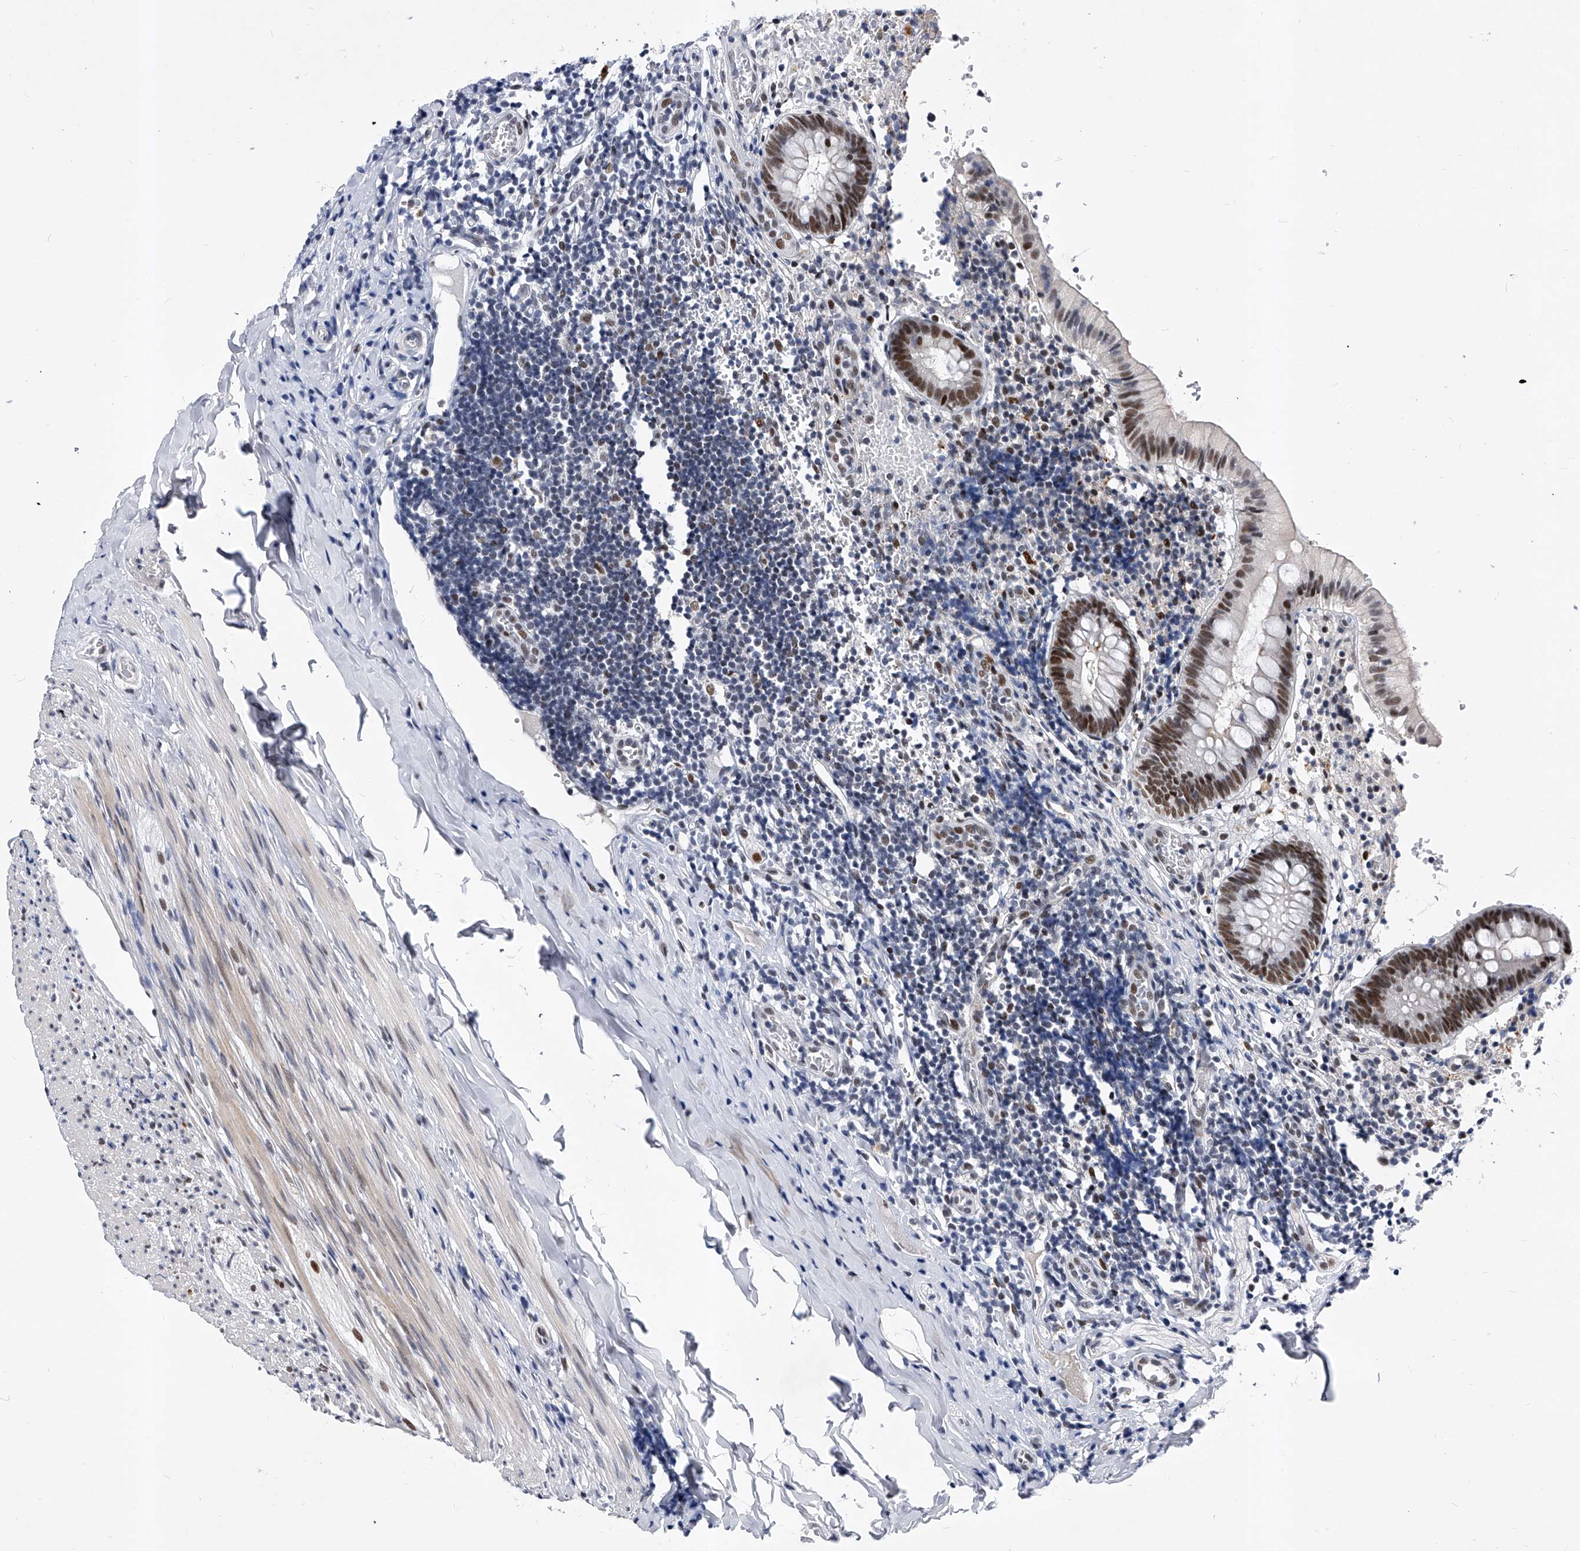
{"staining": {"intensity": "moderate", "quantity": "25%-75%", "location": "nuclear"}, "tissue": "appendix", "cell_type": "Glandular cells", "image_type": "normal", "snomed": [{"axis": "morphology", "description": "Normal tissue, NOS"}, {"axis": "topography", "description": "Appendix"}], "caption": "A medium amount of moderate nuclear staining is appreciated in about 25%-75% of glandular cells in unremarkable appendix. The staining was performed using DAB to visualize the protein expression in brown, while the nuclei were stained in blue with hematoxylin (Magnification: 20x).", "gene": "TESK2", "patient": {"sex": "male", "age": 8}}